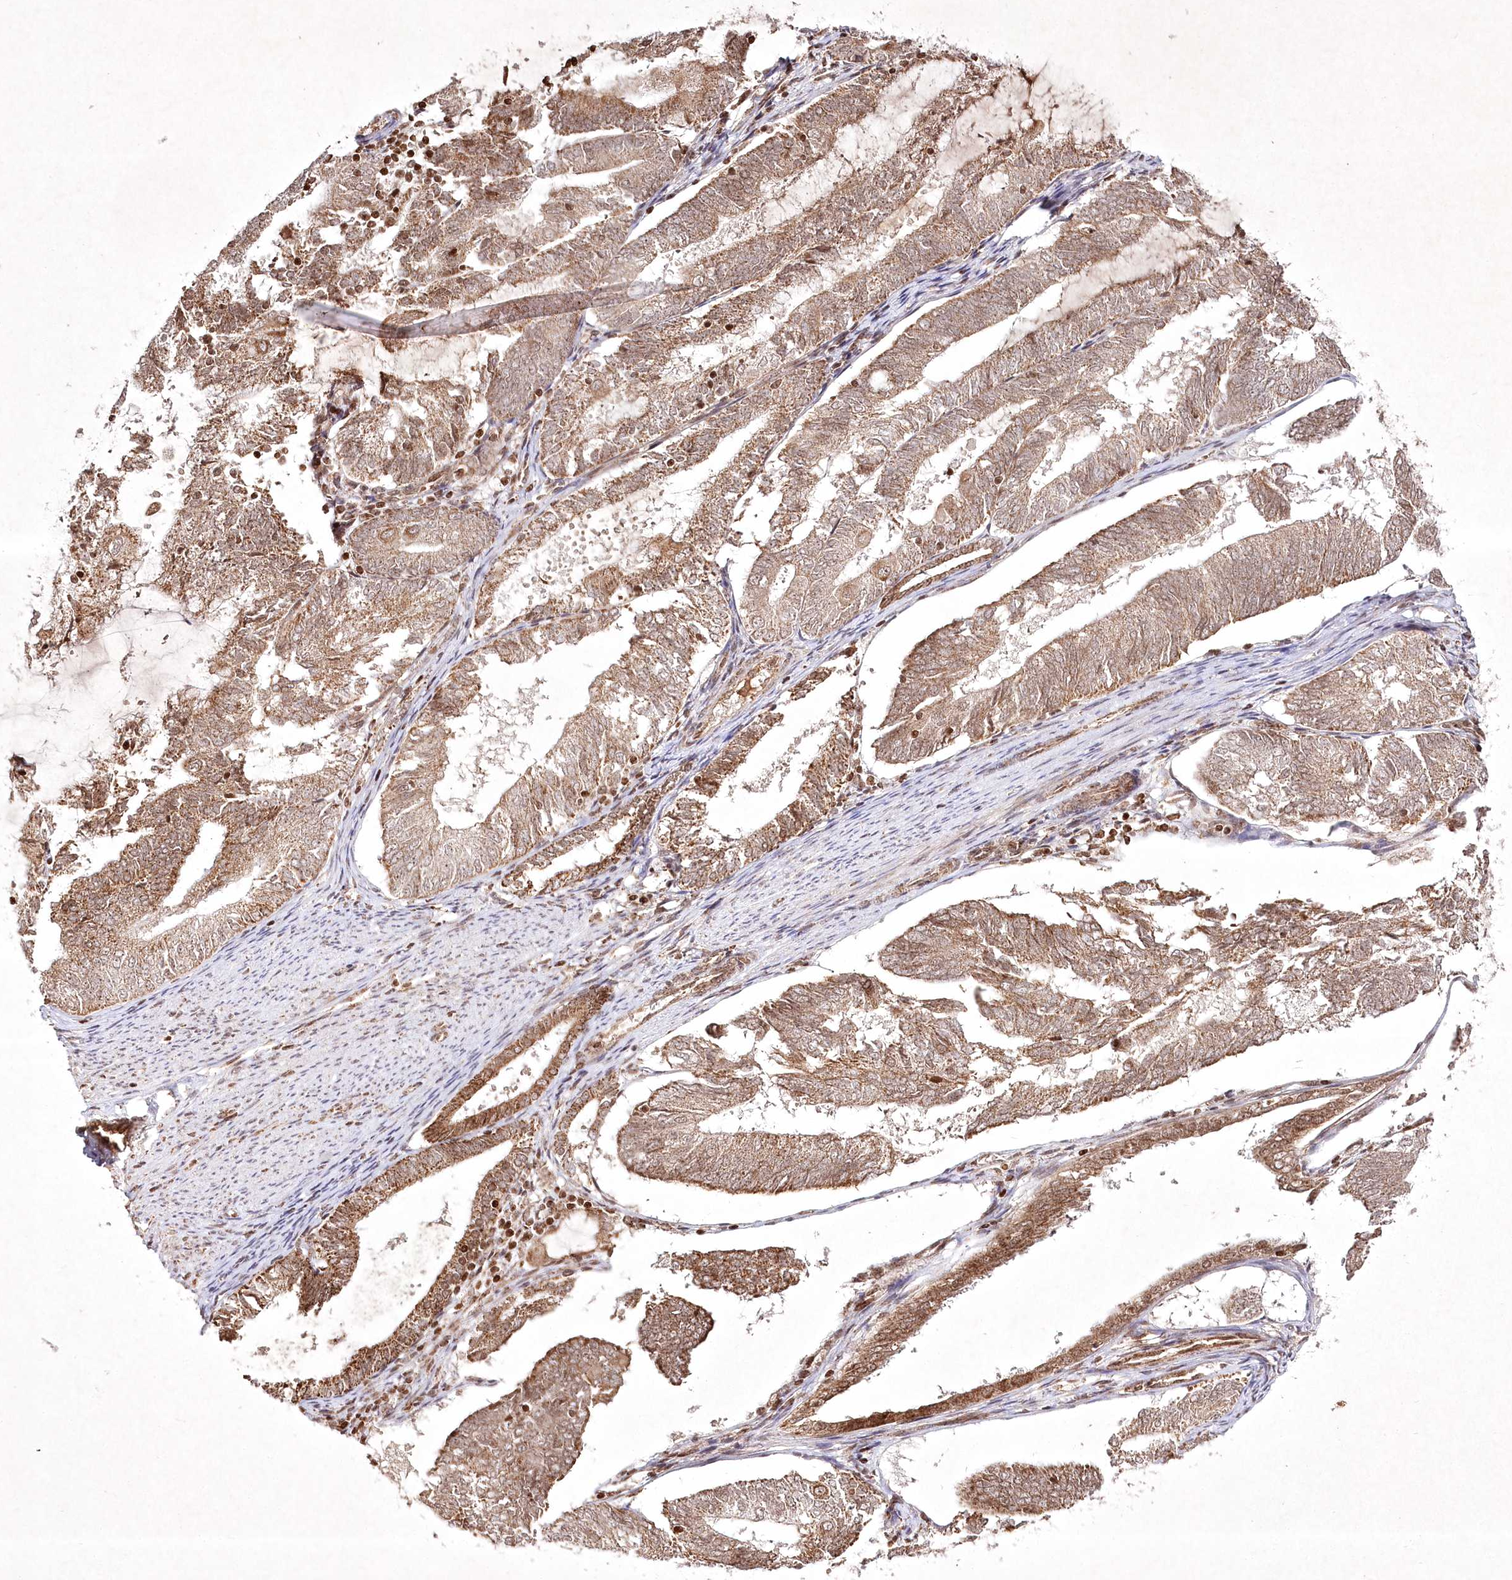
{"staining": {"intensity": "moderate", "quantity": ">75%", "location": "cytoplasmic/membranous"}, "tissue": "endometrial cancer", "cell_type": "Tumor cells", "image_type": "cancer", "snomed": [{"axis": "morphology", "description": "Adenocarcinoma, NOS"}, {"axis": "topography", "description": "Endometrium"}], "caption": "The micrograph shows staining of endometrial cancer (adenocarcinoma), revealing moderate cytoplasmic/membranous protein staining (brown color) within tumor cells.", "gene": "CARM1", "patient": {"sex": "female", "age": 81}}